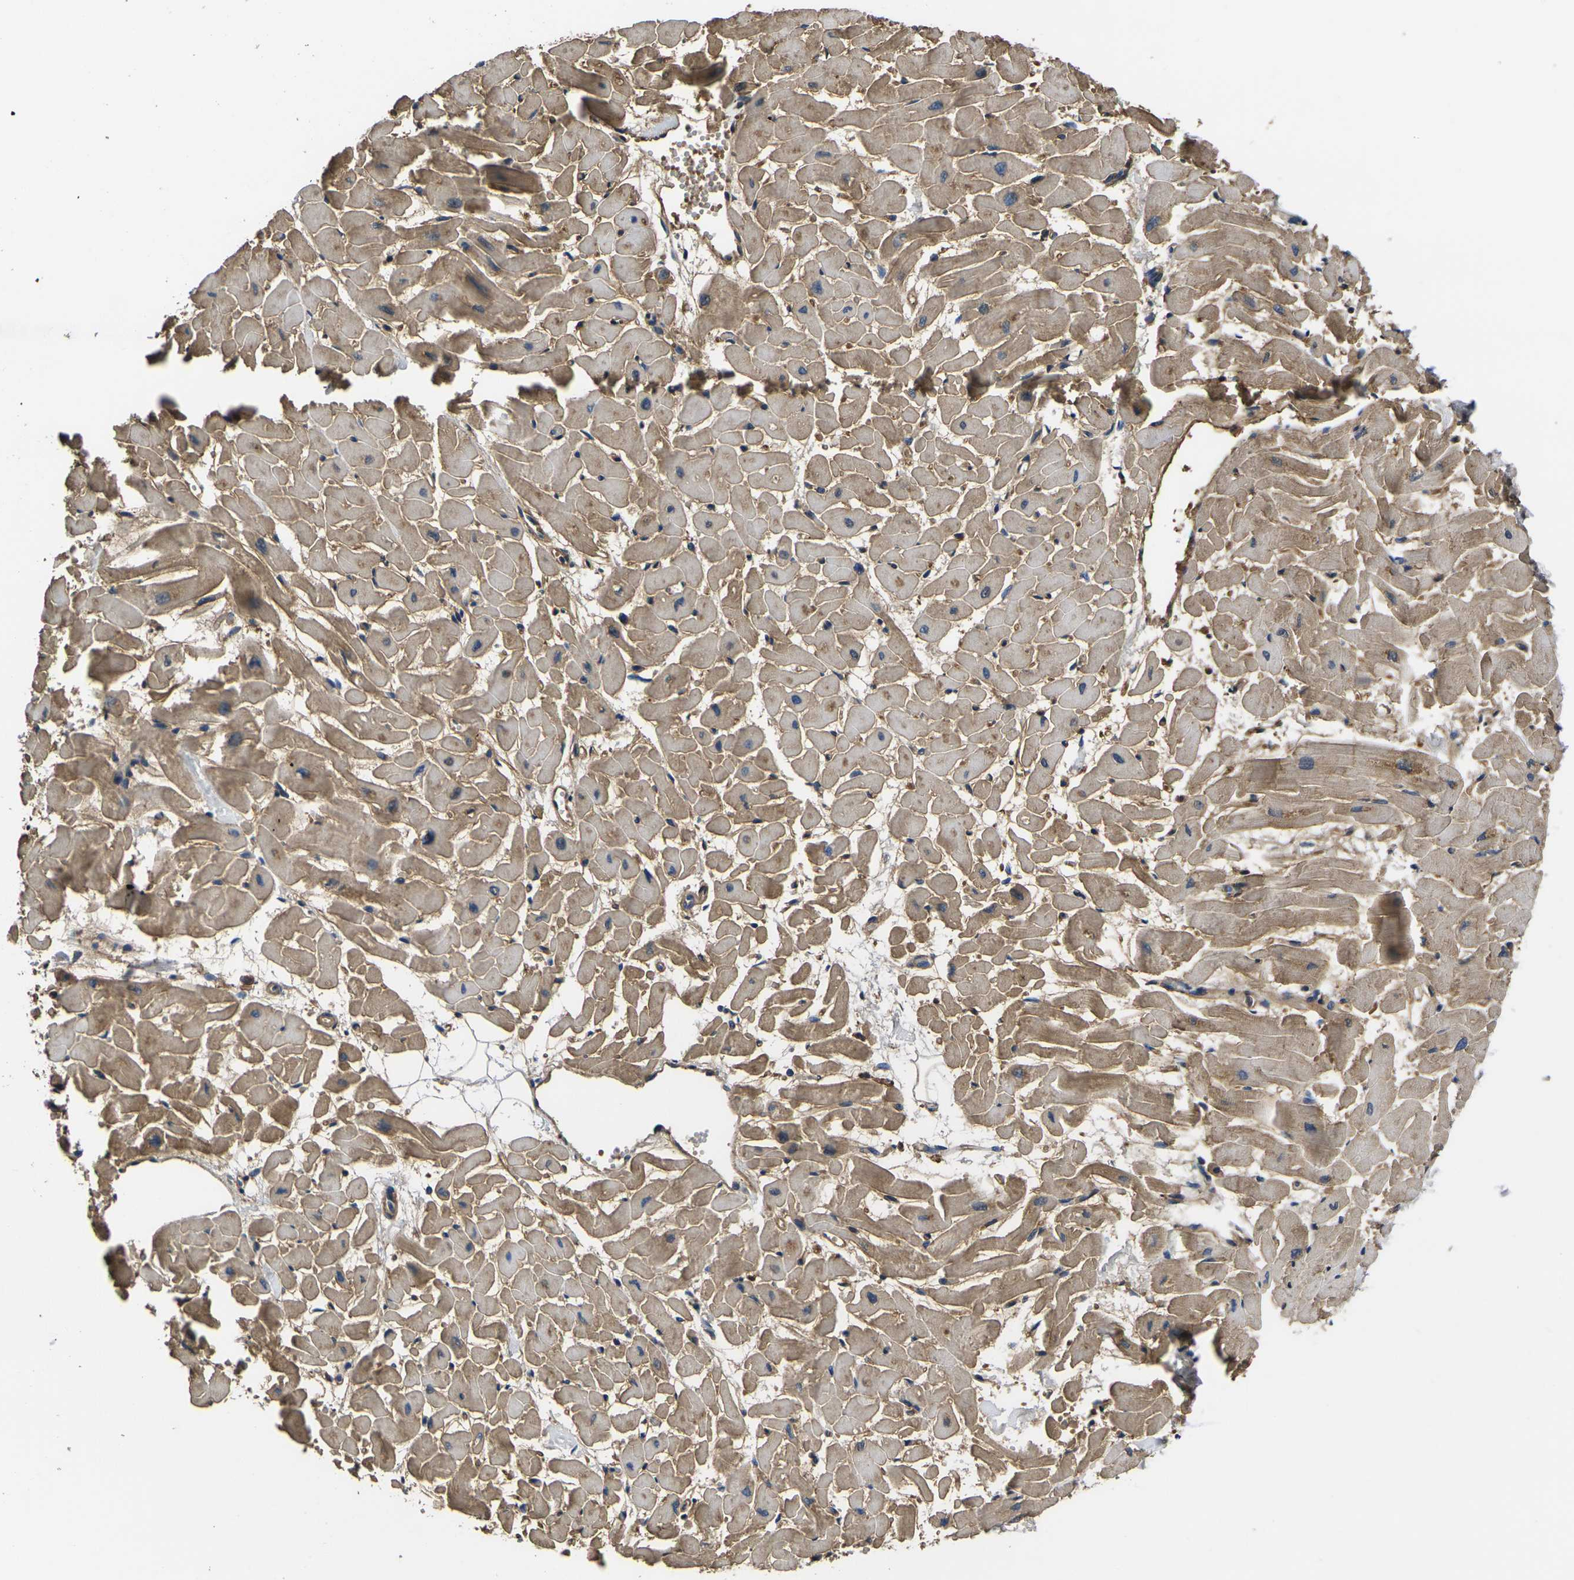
{"staining": {"intensity": "moderate", "quantity": ">75%", "location": "cytoplasmic/membranous"}, "tissue": "heart muscle", "cell_type": "Cardiomyocytes", "image_type": "normal", "snomed": [{"axis": "morphology", "description": "Normal tissue, NOS"}, {"axis": "topography", "description": "Heart"}], "caption": "Immunohistochemistry (IHC) image of benign human heart muscle stained for a protein (brown), which reveals medium levels of moderate cytoplasmic/membranous staining in about >75% of cardiomyocytes.", "gene": "HSPG2", "patient": {"sex": "female", "age": 19}}